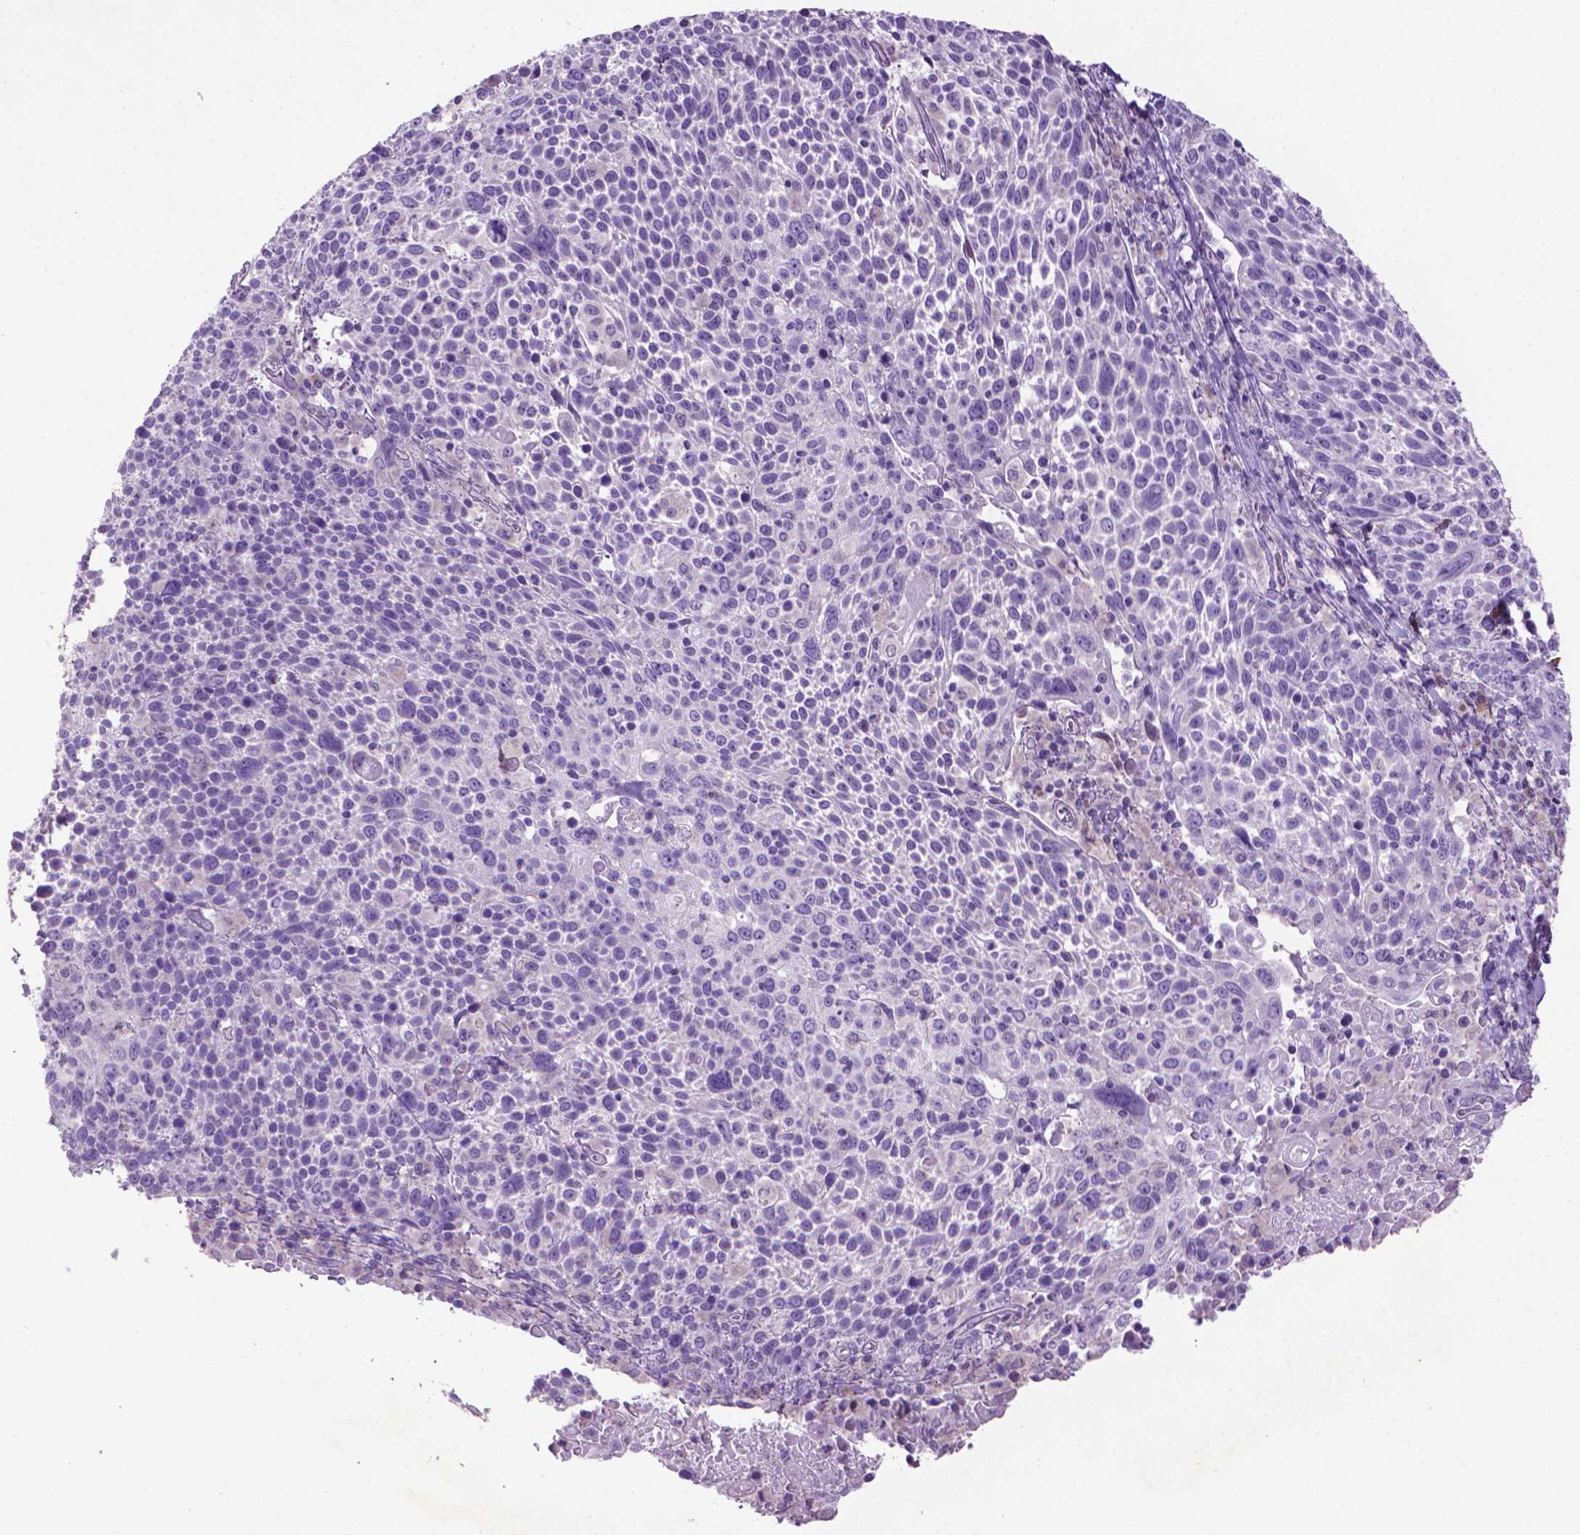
{"staining": {"intensity": "negative", "quantity": "none", "location": "none"}, "tissue": "cervical cancer", "cell_type": "Tumor cells", "image_type": "cancer", "snomed": [{"axis": "morphology", "description": "Squamous cell carcinoma, NOS"}, {"axis": "topography", "description": "Cervix"}], "caption": "Tumor cells are negative for protein expression in human cervical cancer (squamous cell carcinoma).", "gene": "AQP10", "patient": {"sex": "female", "age": 61}}